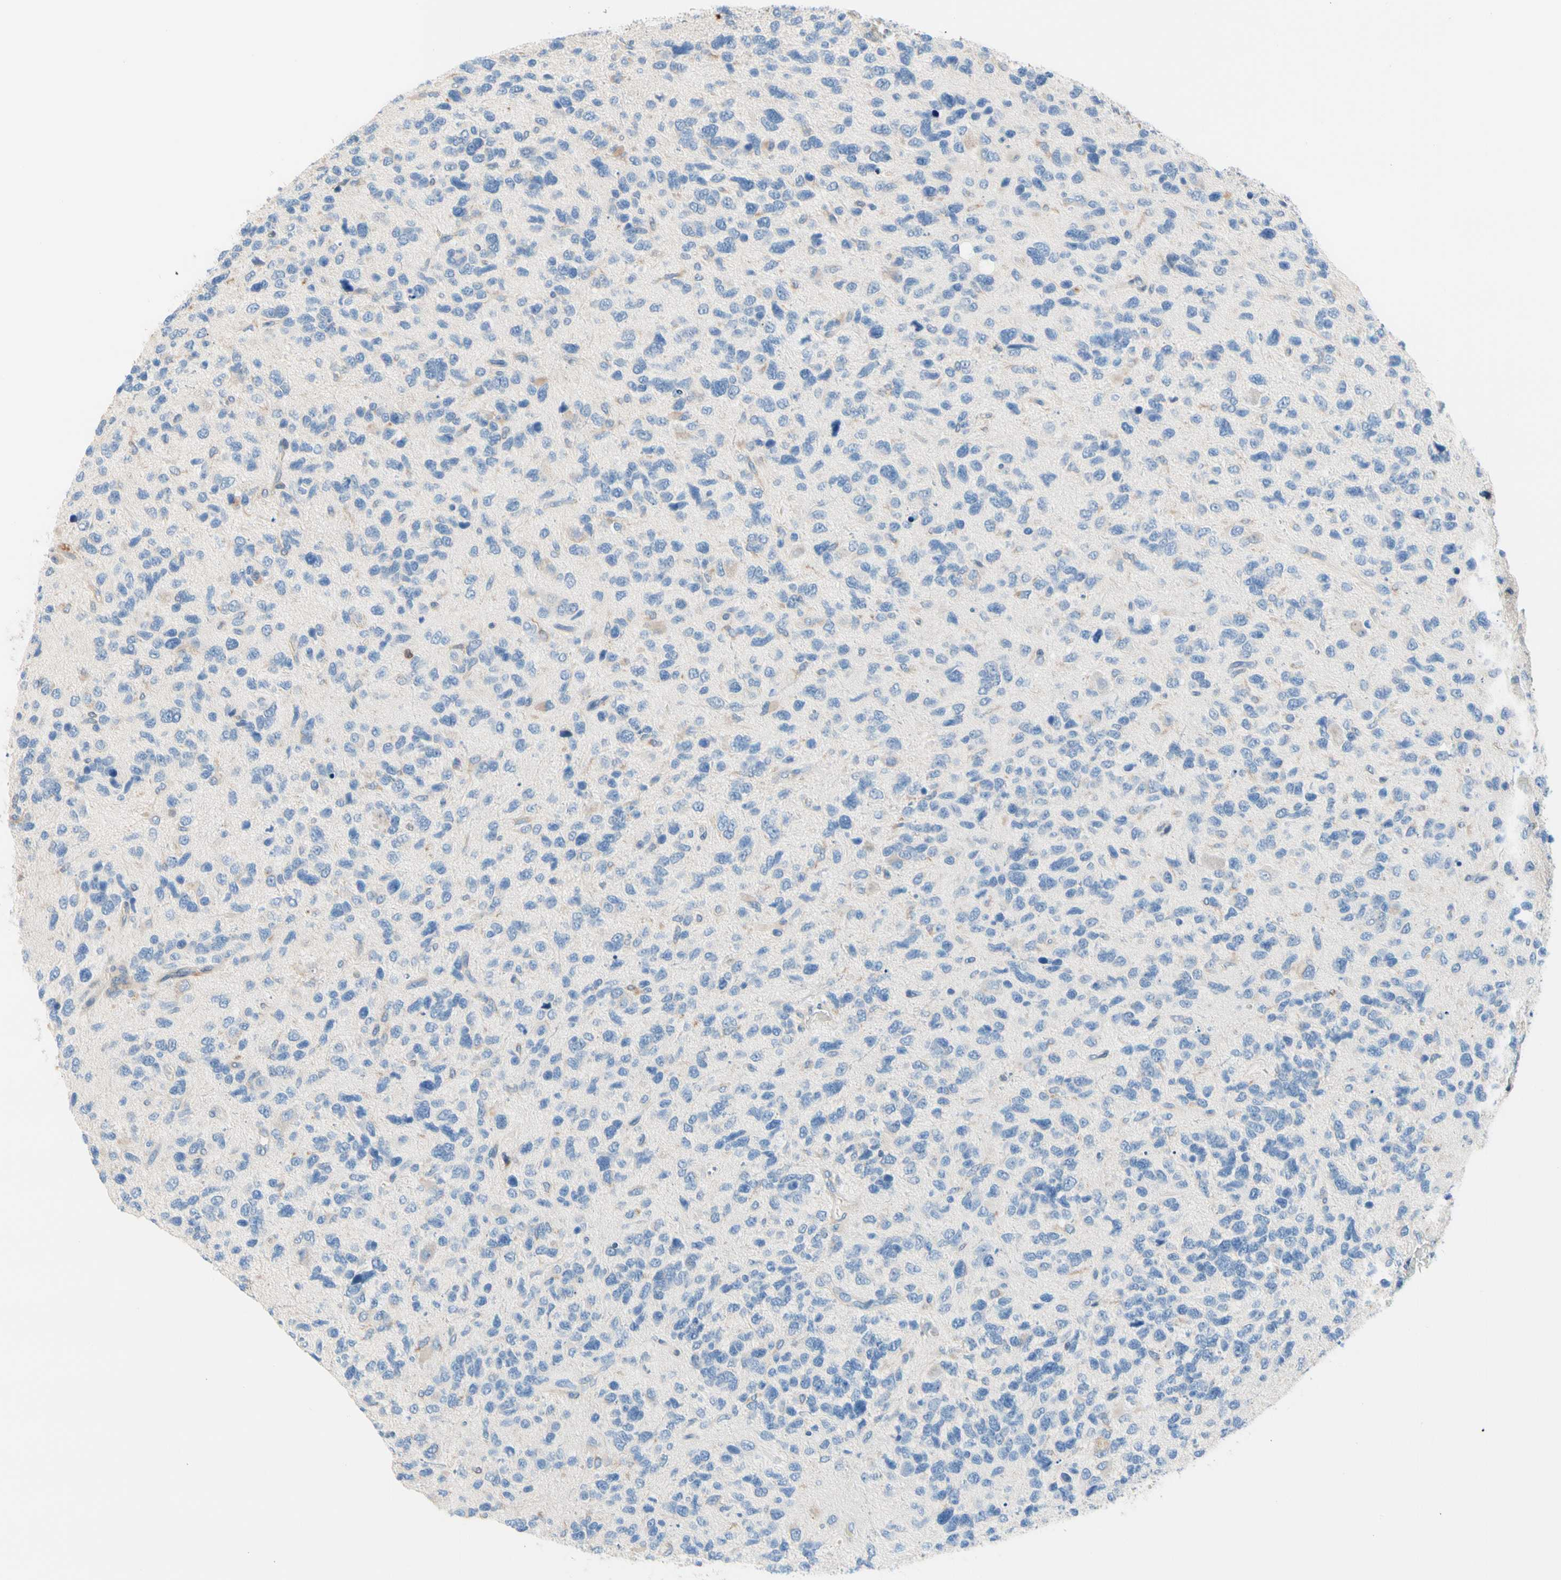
{"staining": {"intensity": "negative", "quantity": "none", "location": "none"}, "tissue": "glioma", "cell_type": "Tumor cells", "image_type": "cancer", "snomed": [{"axis": "morphology", "description": "Glioma, malignant, High grade"}, {"axis": "topography", "description": "Brain"}], "caption": "High magnification brightfield microscopy of high-grade glioma (malignant) stained with DAB (3,3'-diaminobenzidine) (brown) and counterstained with hematoxylin (blue): tumor cells show no significant positivity.", "gene": "MAP3K3", "patient": {"sex": "female", "age": 58}}